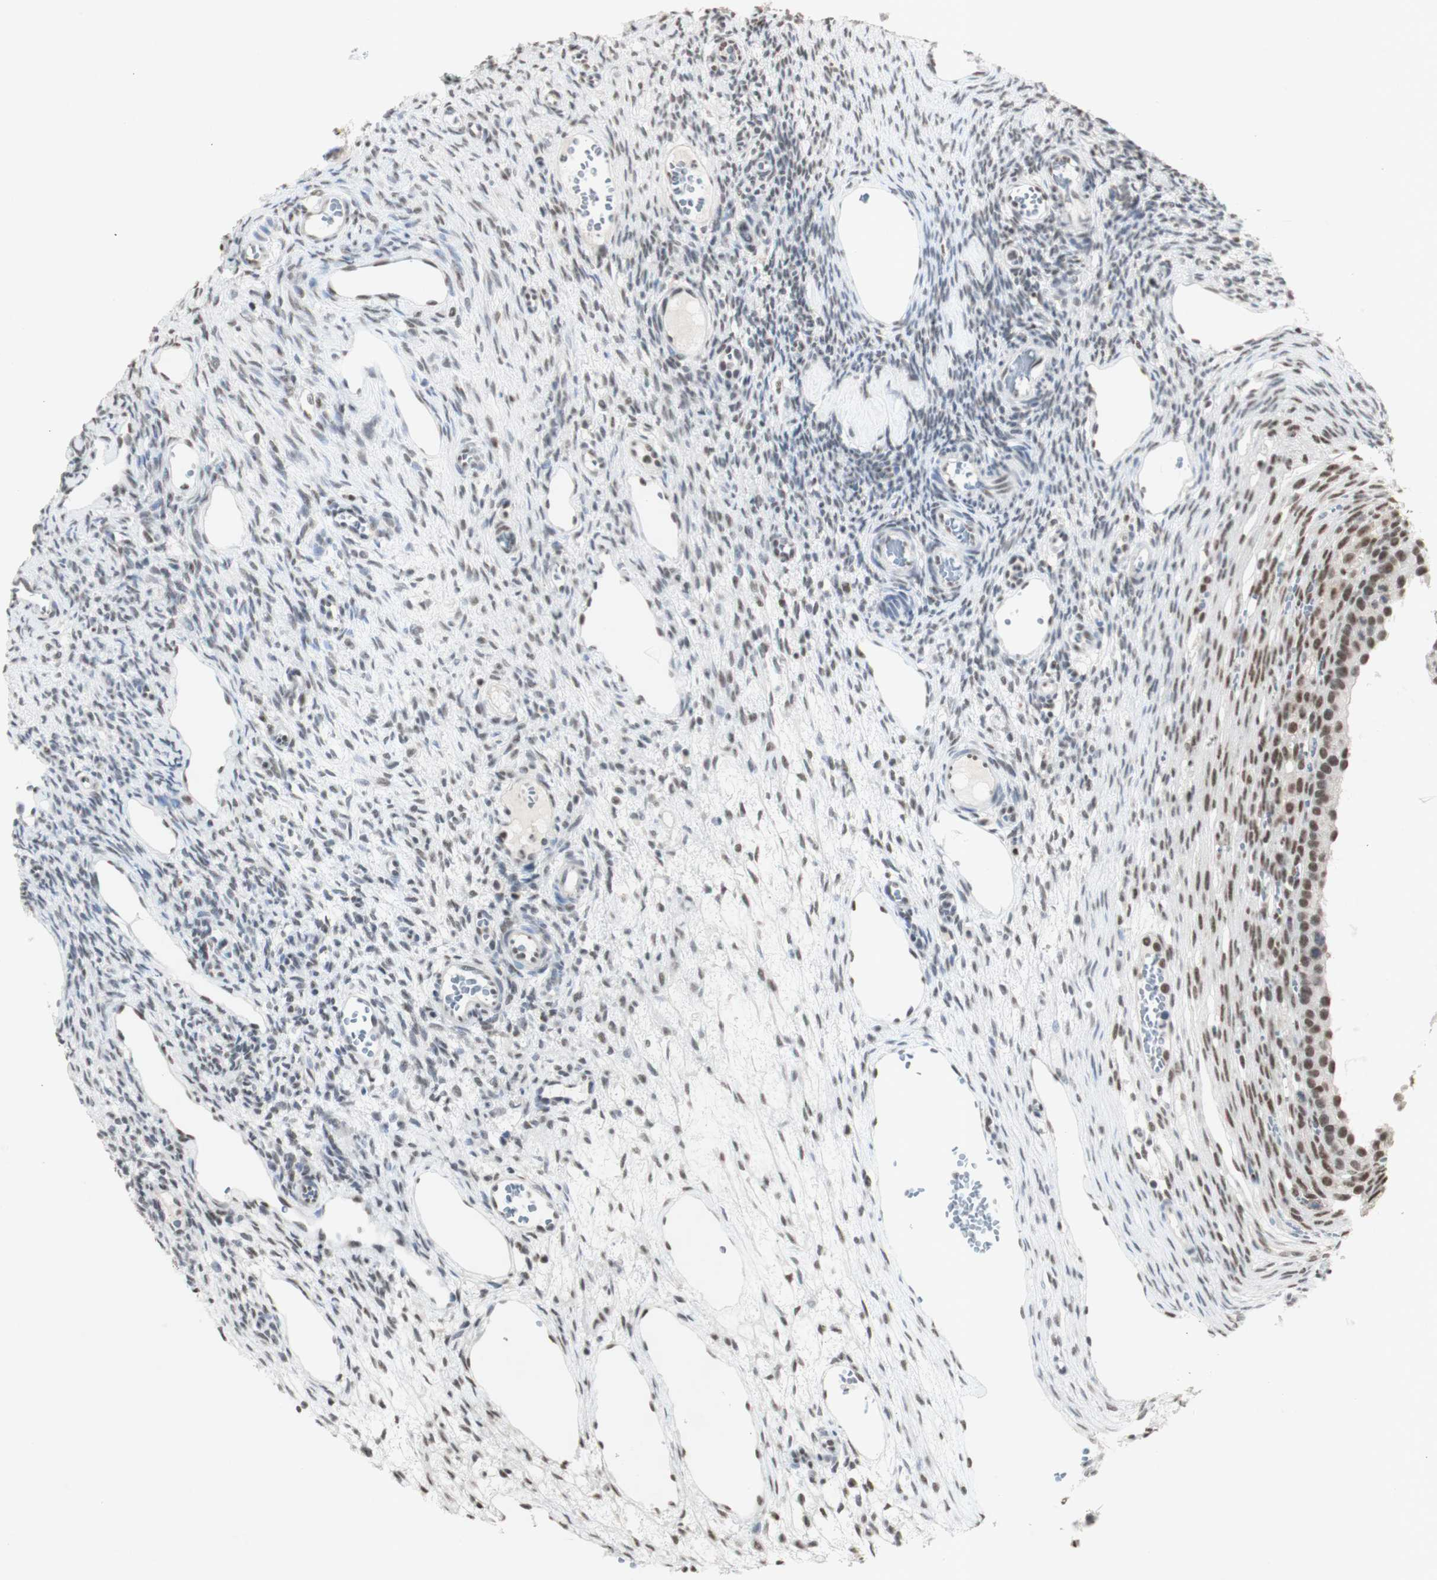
{"staining": {"intensity": "weak", "quantity": "25%-75%", "location": "nuclear"}, "tissue": "ovary", "cell_type": "Ovarian stroma cells", "image_type": "normal", "snomed": [{"axis": "morphology", "description": "Normal tissue, NOS"}, {"axis": "topography", "description": "Ovary"}], "caption": "Weak nuclear positivity for a protein is identified in approximately 25%-75% of ovarian stroma cells of normal ovary using immunohistochemistry (IHC).", "gene": "SNRPB", "patient": {"sex": "female", "age": 33}}